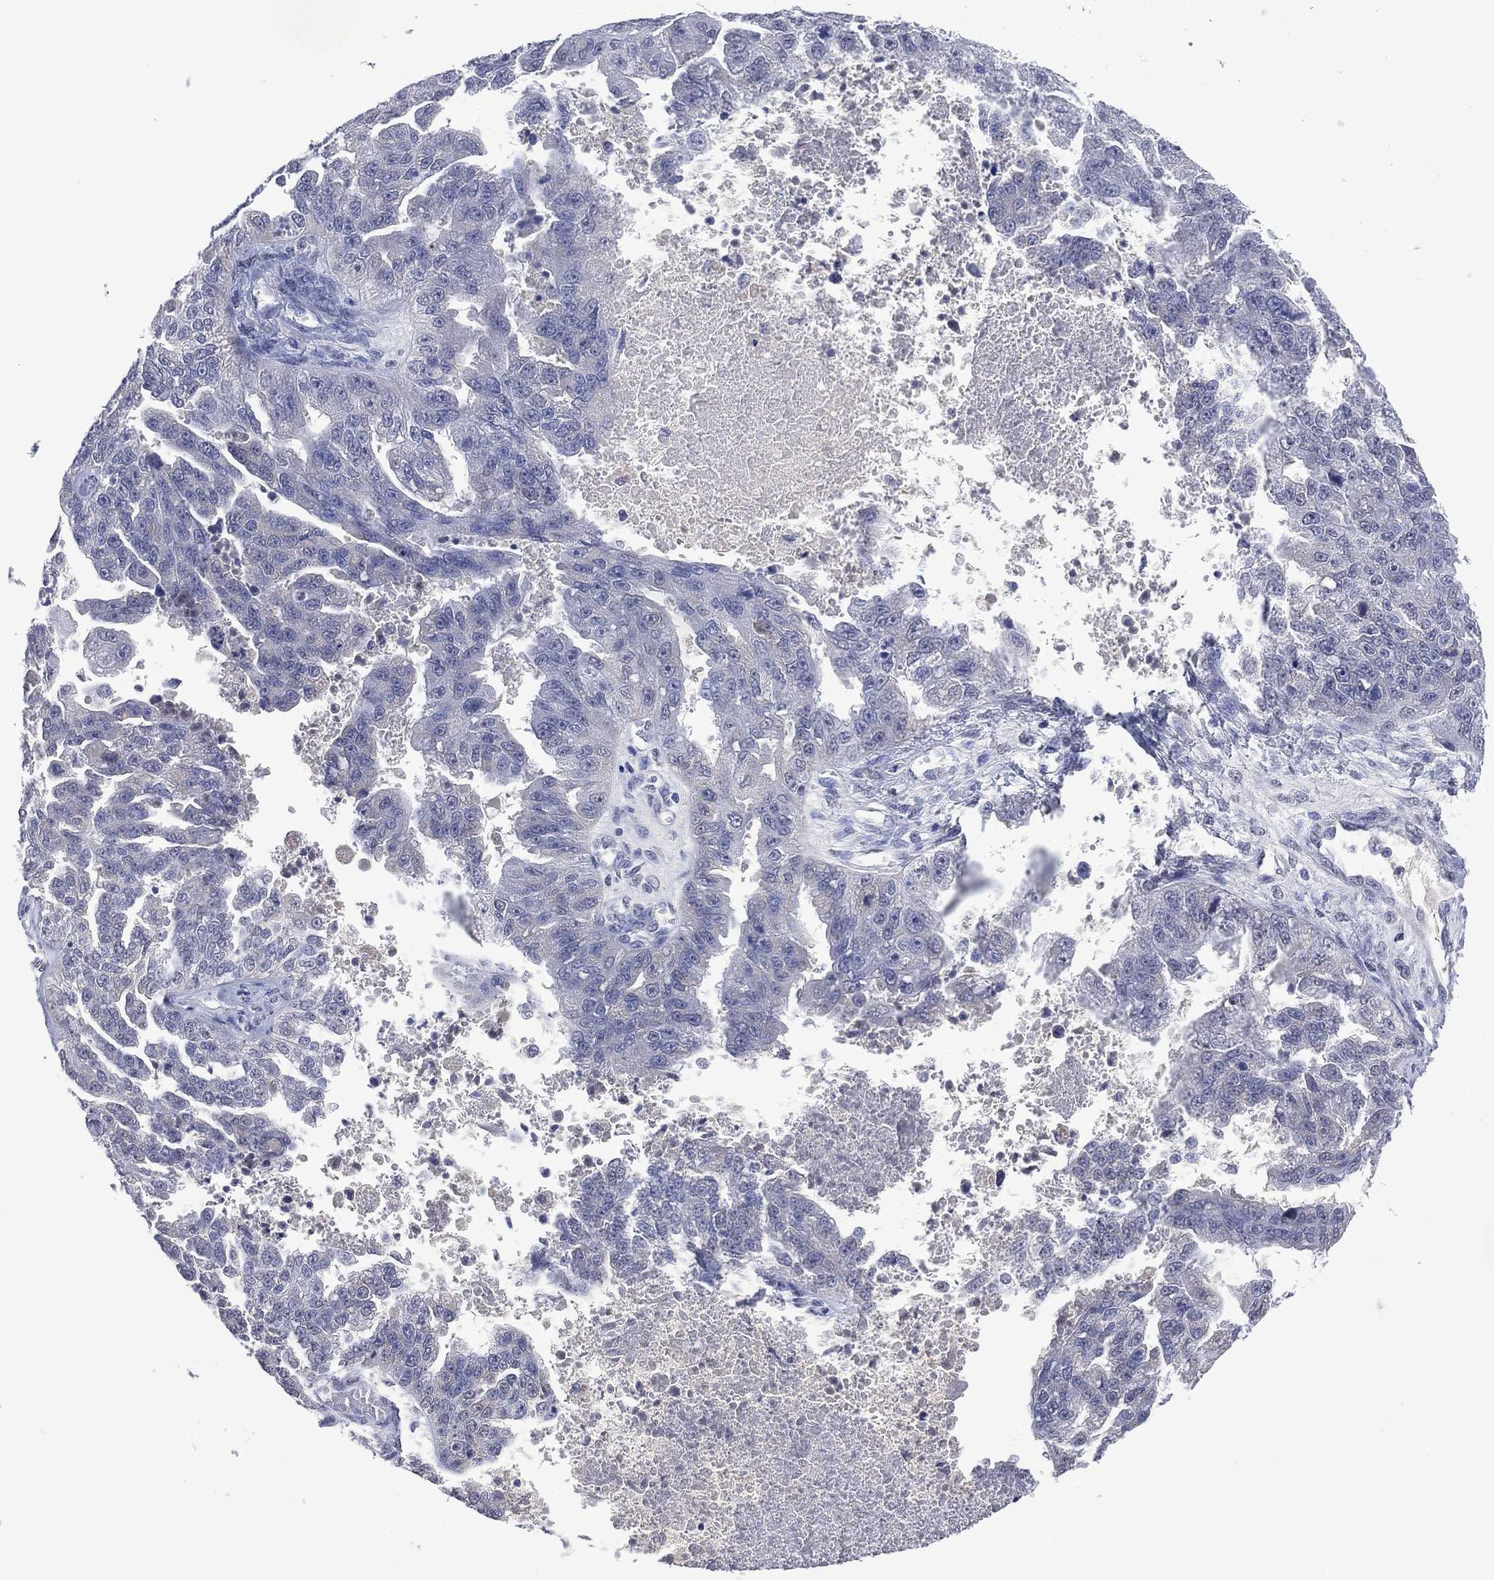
{"staining": {"intensity": "negative", "quantity": "none", "location": "none"}, "tissue": "ovarian cancer", "cell_type": "Tumor cells", "image_type": "cancer", "snomed": [{"axis": "morphology", "description": "Cystadenocarcinoma, serous, NOS"}, {"axis": "topography", "description": "Ovary"}], "caption": "Immunohistochemistry (IHC) of human ovarian cancer reveals no staining in tumor cells. (Brightfield microscopy of DAB immunohistochemistry (IHC) at high magnification).", "gene": "ASB10", "patient": {"sex": "female", "age": 58}}